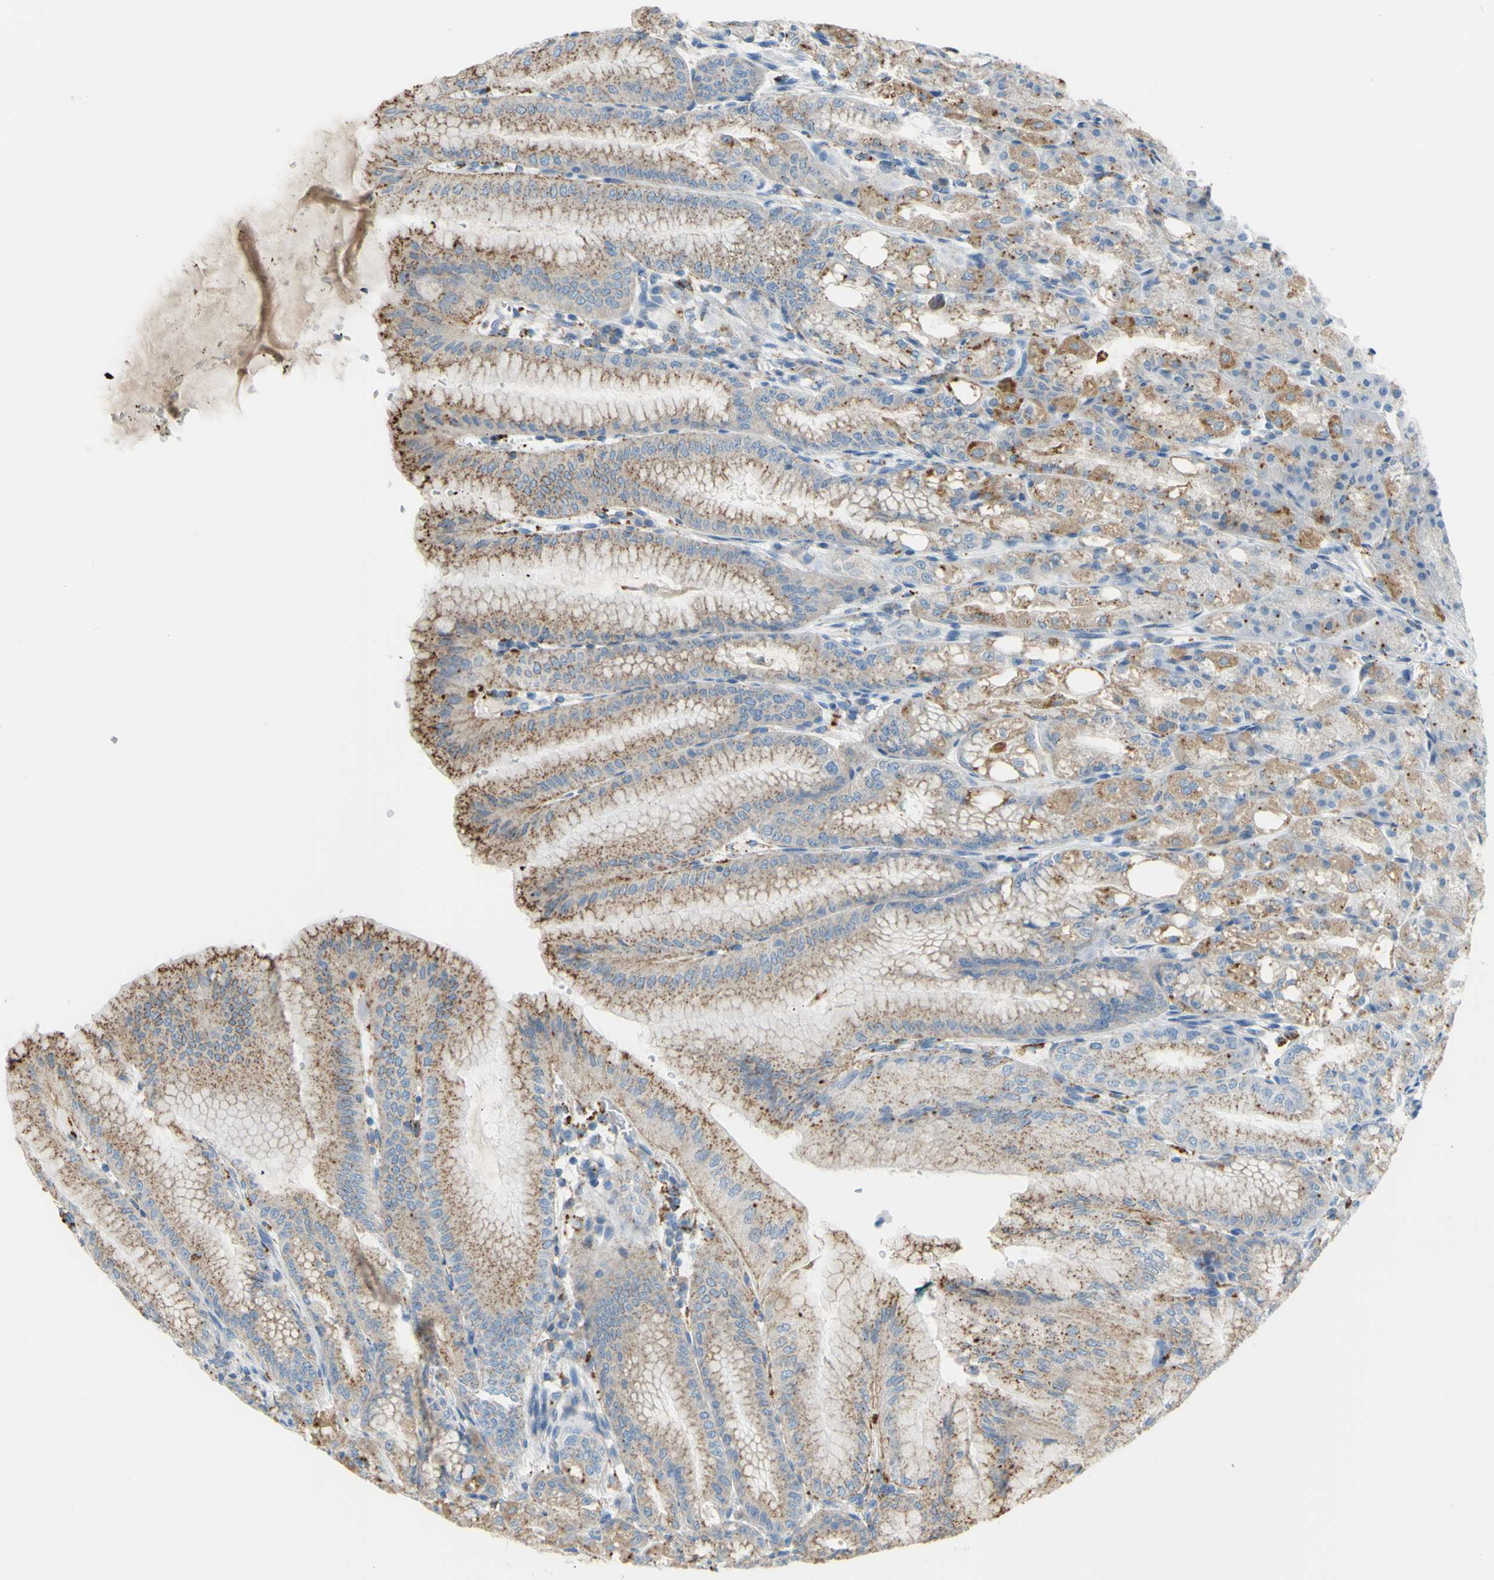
{"staining": {"intensity": "moderate", "quantity": ">75%", "location": "cytoplasmic/membranous"}, "tissue": "stomach", "cell_type": "Glandular cells", "image_type": "normal", "snomed": [{"axis": "morphology", "description": "Normal tissue, NOS"}, {"axis": "topography", "description": "Stomach, lower"}], "caption": "A medium amount of moderate cytoplasmic/membranous expression is identified in about >75% of glandular cells in normal stomach.", "gene": "CTSD", "patient": {"sex": "male", "age": 71}}